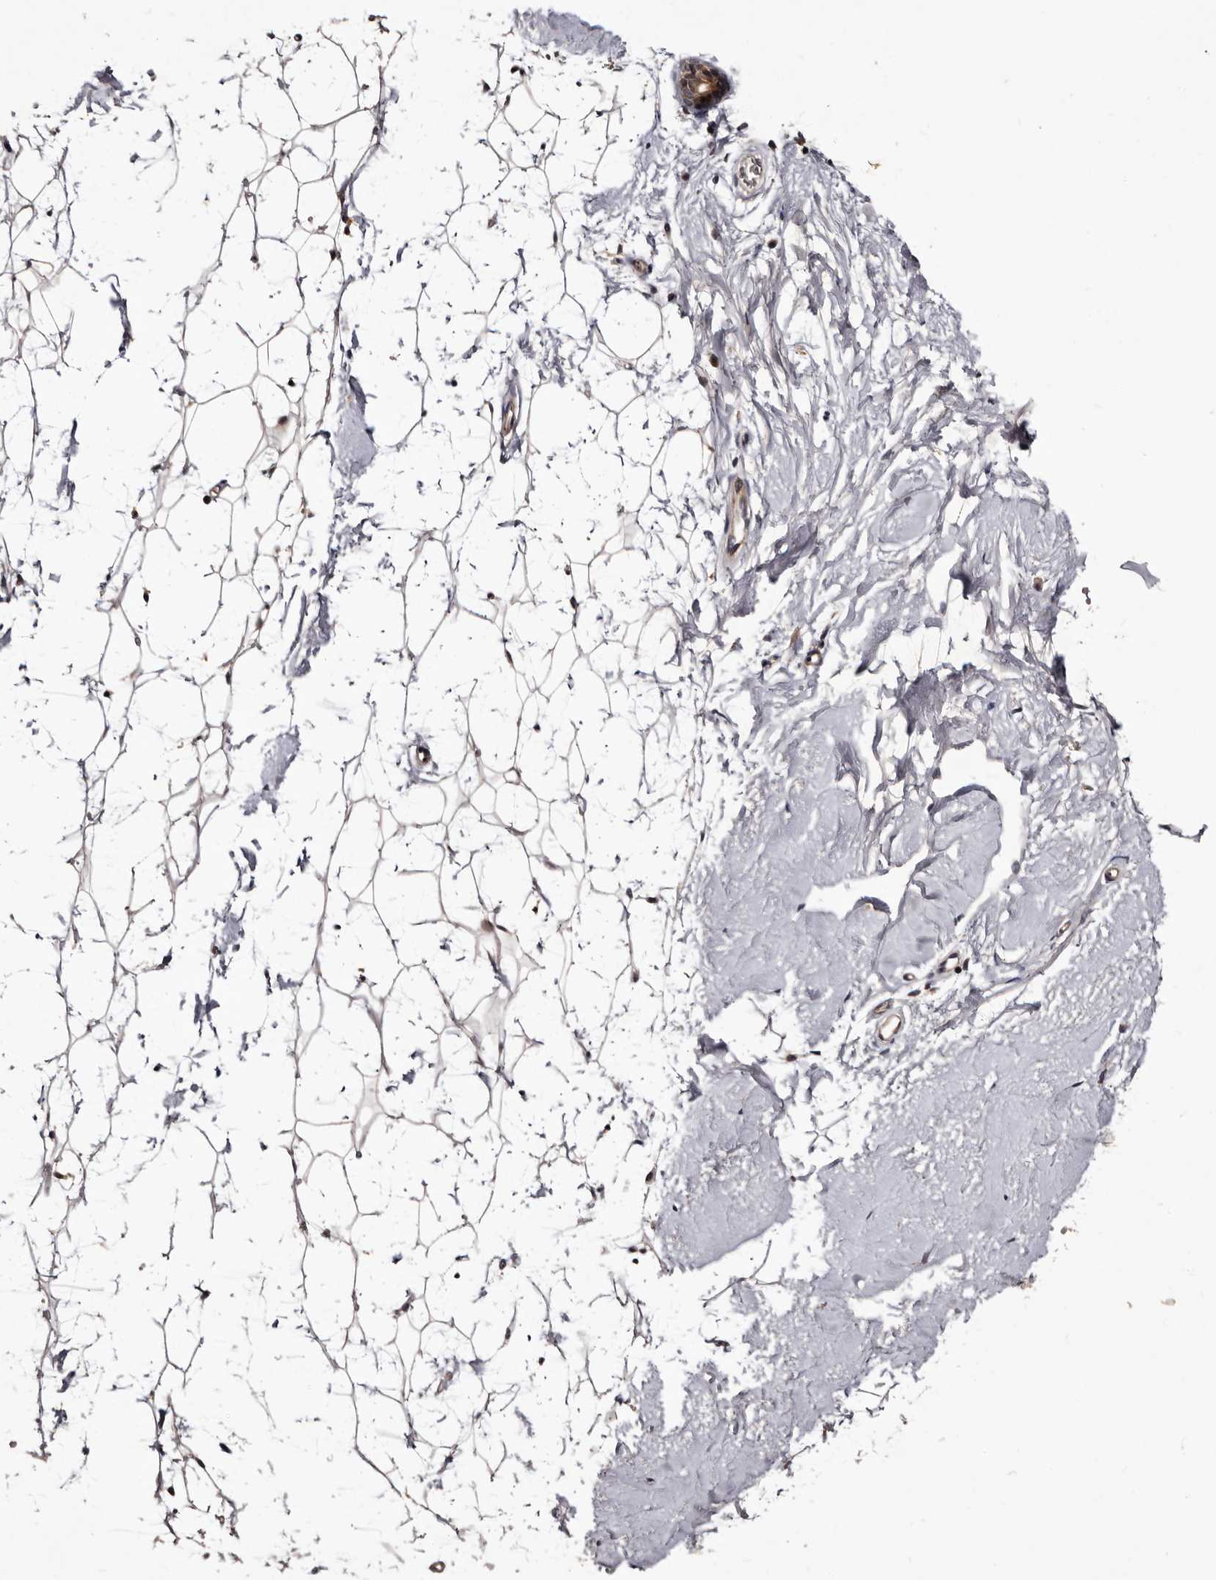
{"staining": {"intensity": "moderate", "quantity": ">75%", "location": "nuclear"}, "tissue": "adipose tissue", "cell_type": "Adipocytes", "image_type": "normal", "snomed": [{"axis": "morphology", "description": "Normal tissue, NOS"}, {"axis": "topography", "description": "Breast"}], "caption": "A high-resolution photomicrograph shows immunohistochemistry staining of normal adipose tissue, which demonstrates moderate nuclear staining in about >75% of adipocytes.", "gene": "LANCL2", "patient": {"sex": "female", "age": 23}}